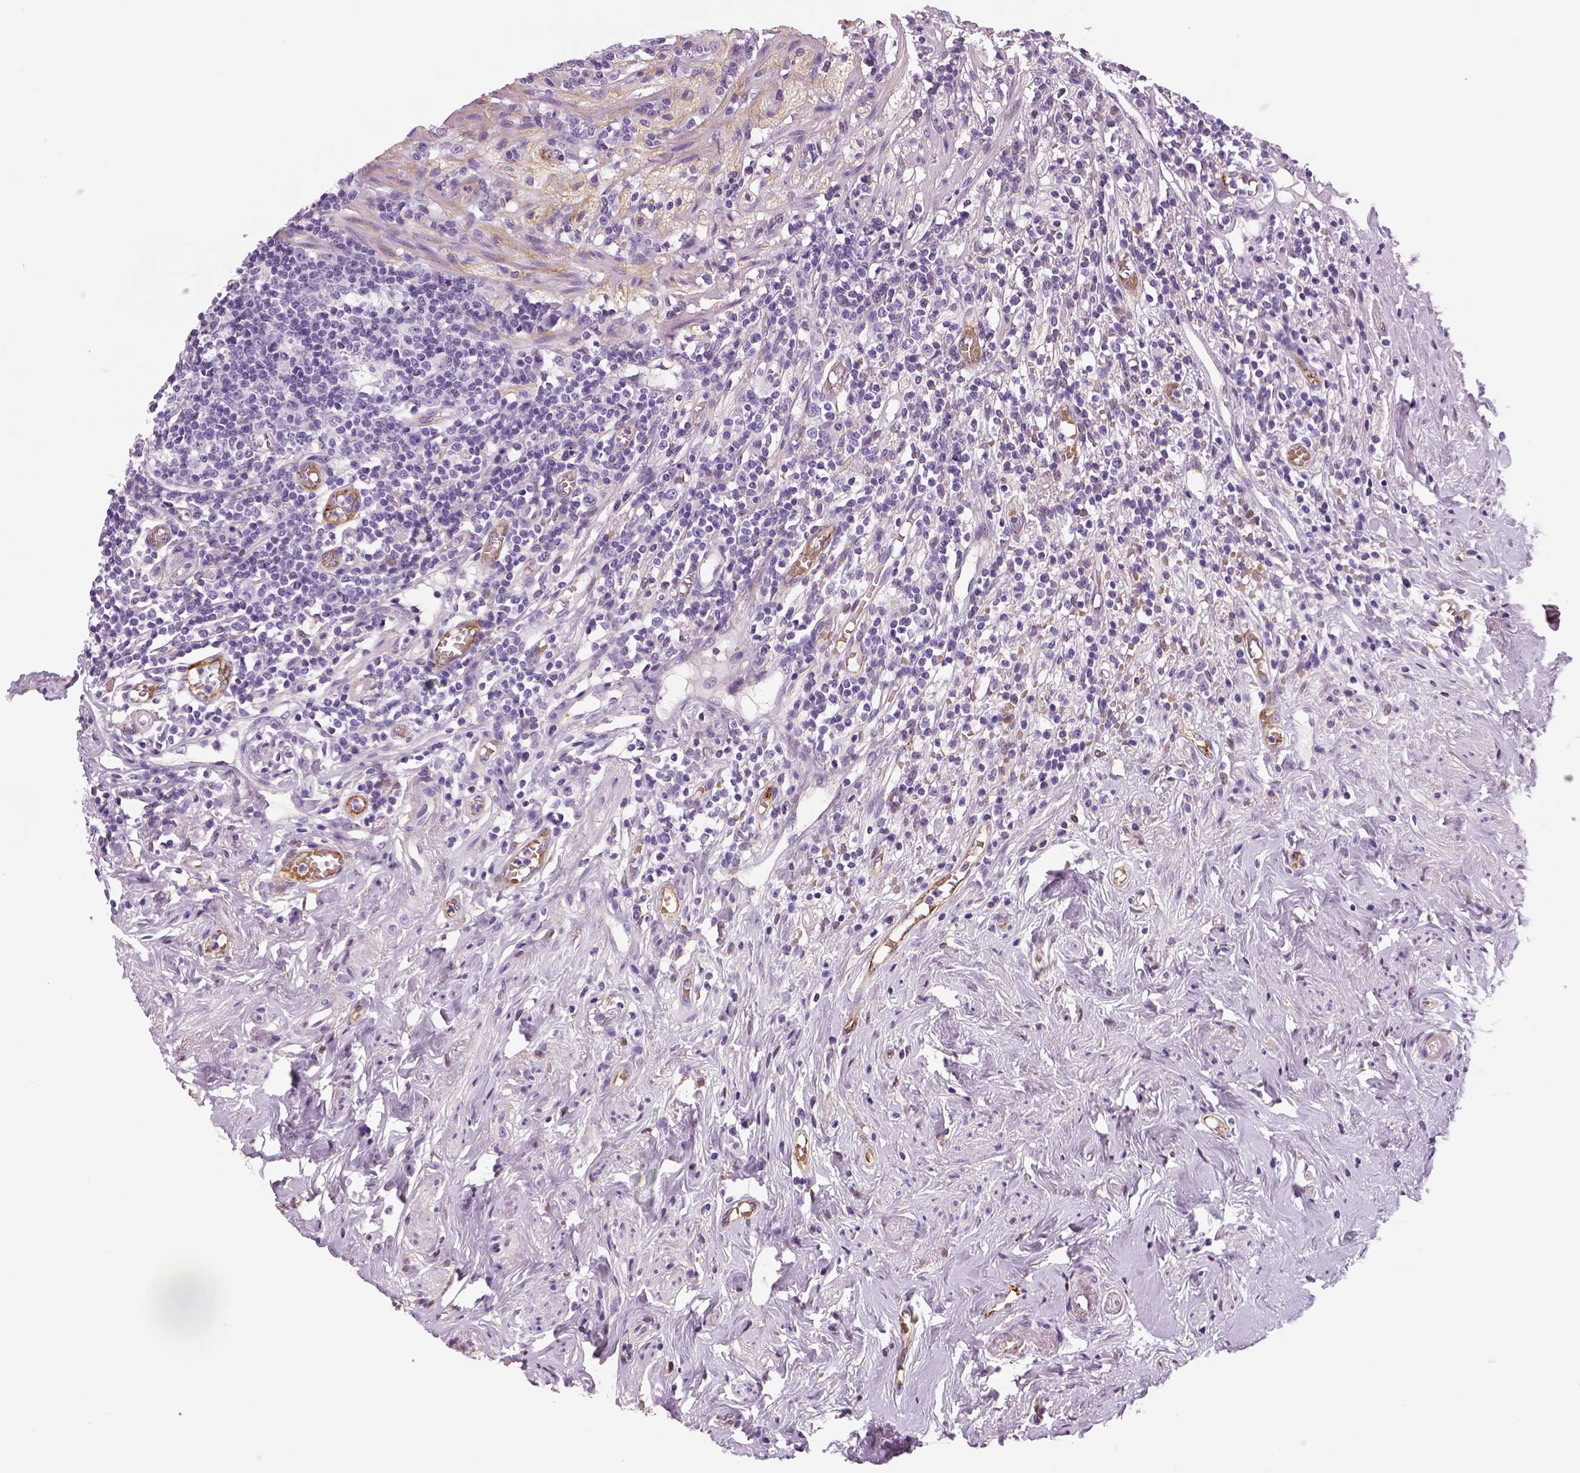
{"staining": {"intensity": "negative", "quantity": "none", "location": "none"}, "tissue": "appendix", "cell_type": "Glandular cells", "image_type": "normal", "snomed": [{"axis": "morphology", "description": "Normal tissue, NOS"}, {"axis": "morphology", "description": "Carcinoma, endometroid"}, {"axis": "topography", "description": "Appendix"}, {"axis": "topography", "description": "Colon"}], "caption": "DAB immunohistochemical staining of normal appendix exhibits no significant staining in glandular cells.", "gene": "ENSG00000250349", "patient": {"sex": "female", "age": 60}}